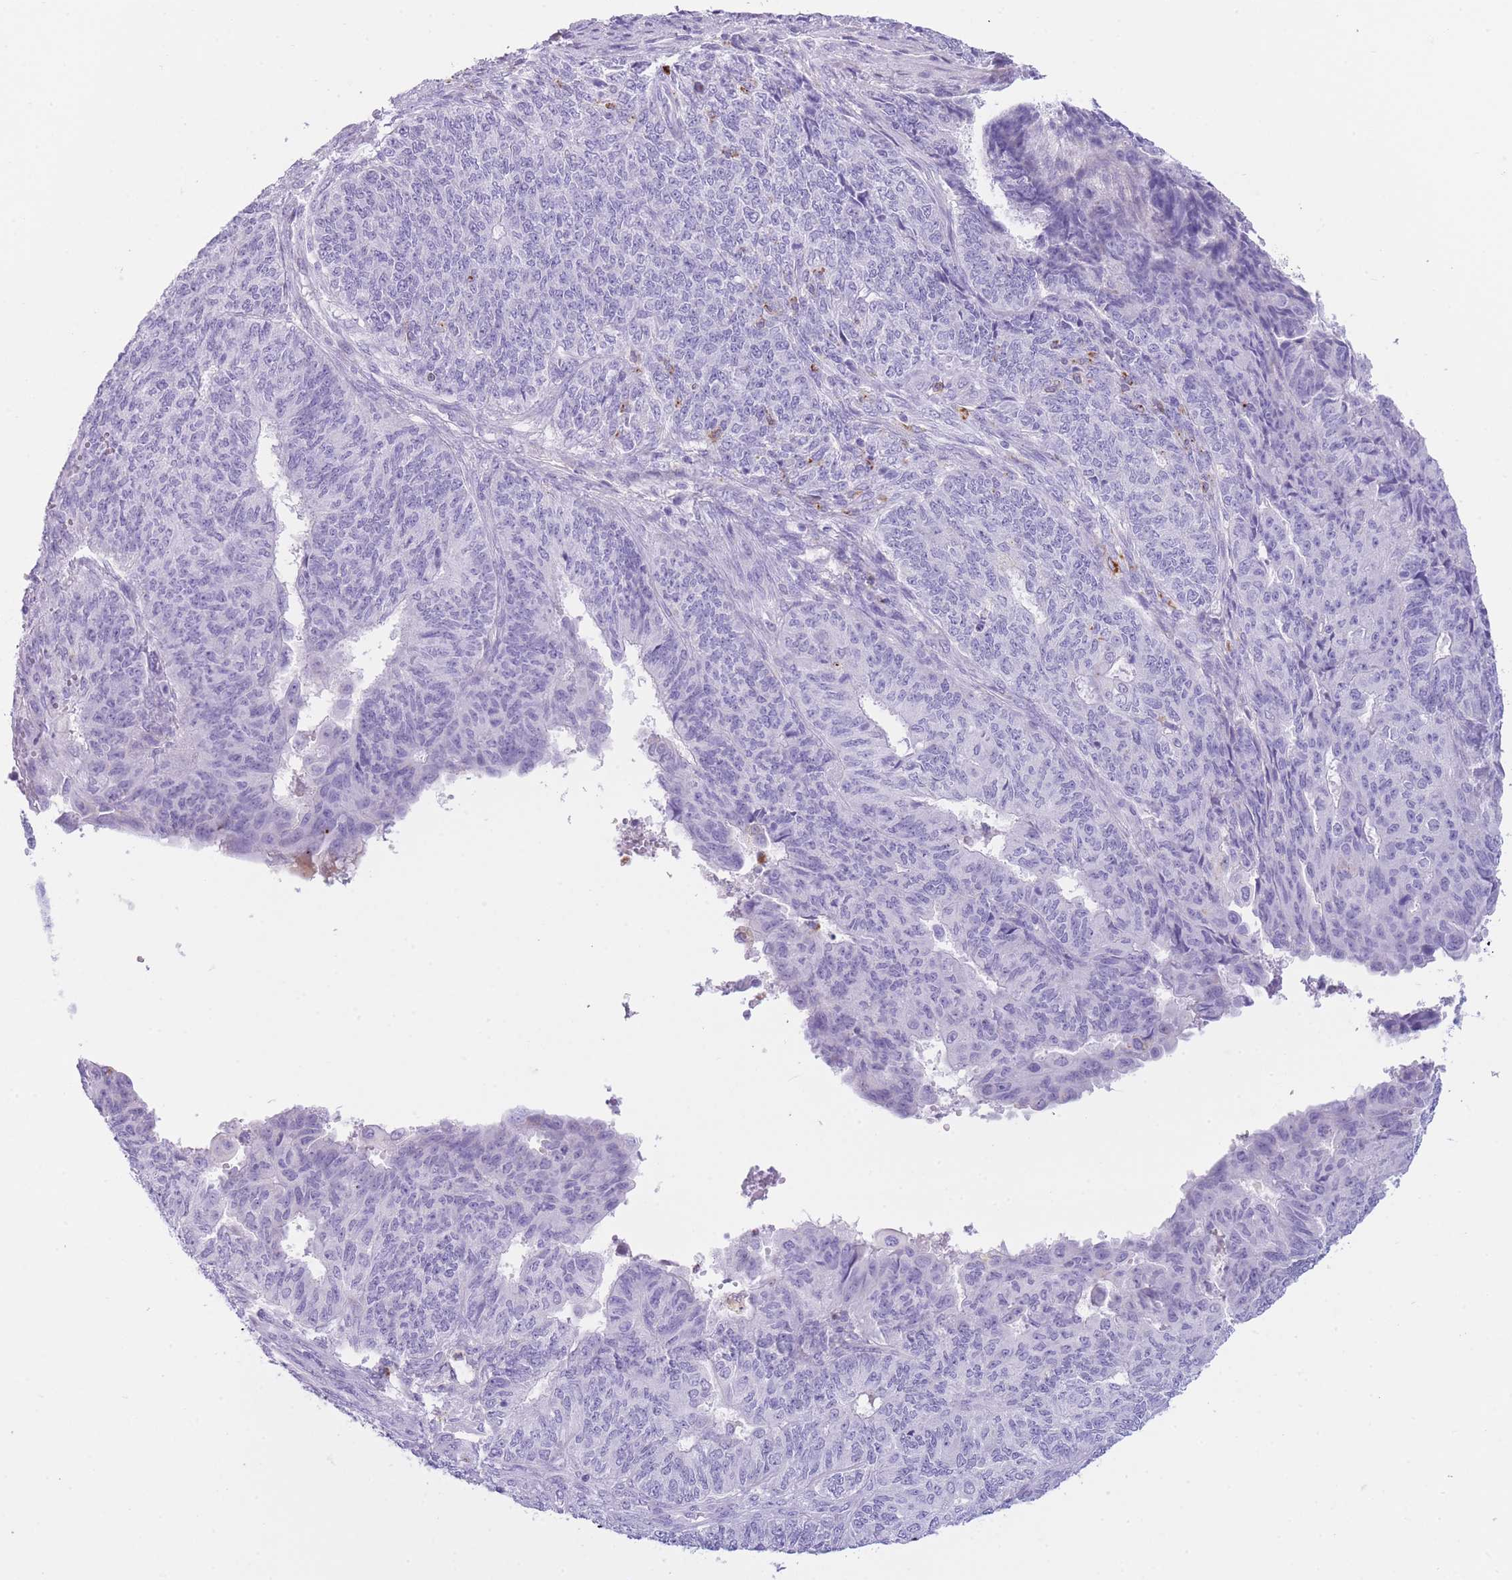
{"staining": {"intensity": "negative", "quantity": "none", "location": "none"}, "tissue": "endometrial cancer", "cell_type": "Tumor cells", "image_type": "cancer", "snomed": [{"axis": "morphology", "description": "Adenocarcinoma, NOS"}, {"axis": "topography", "description": "Endometrium"}], "caption": "High power microscopy histopathology image of an immunohistochemistry (IHC) micrograph of endometrial adenocarcinoma, revealing no significant positivity in tumor cells.", "gene": "PLBD1", "patient": {"sex": "female", "age": 32}}